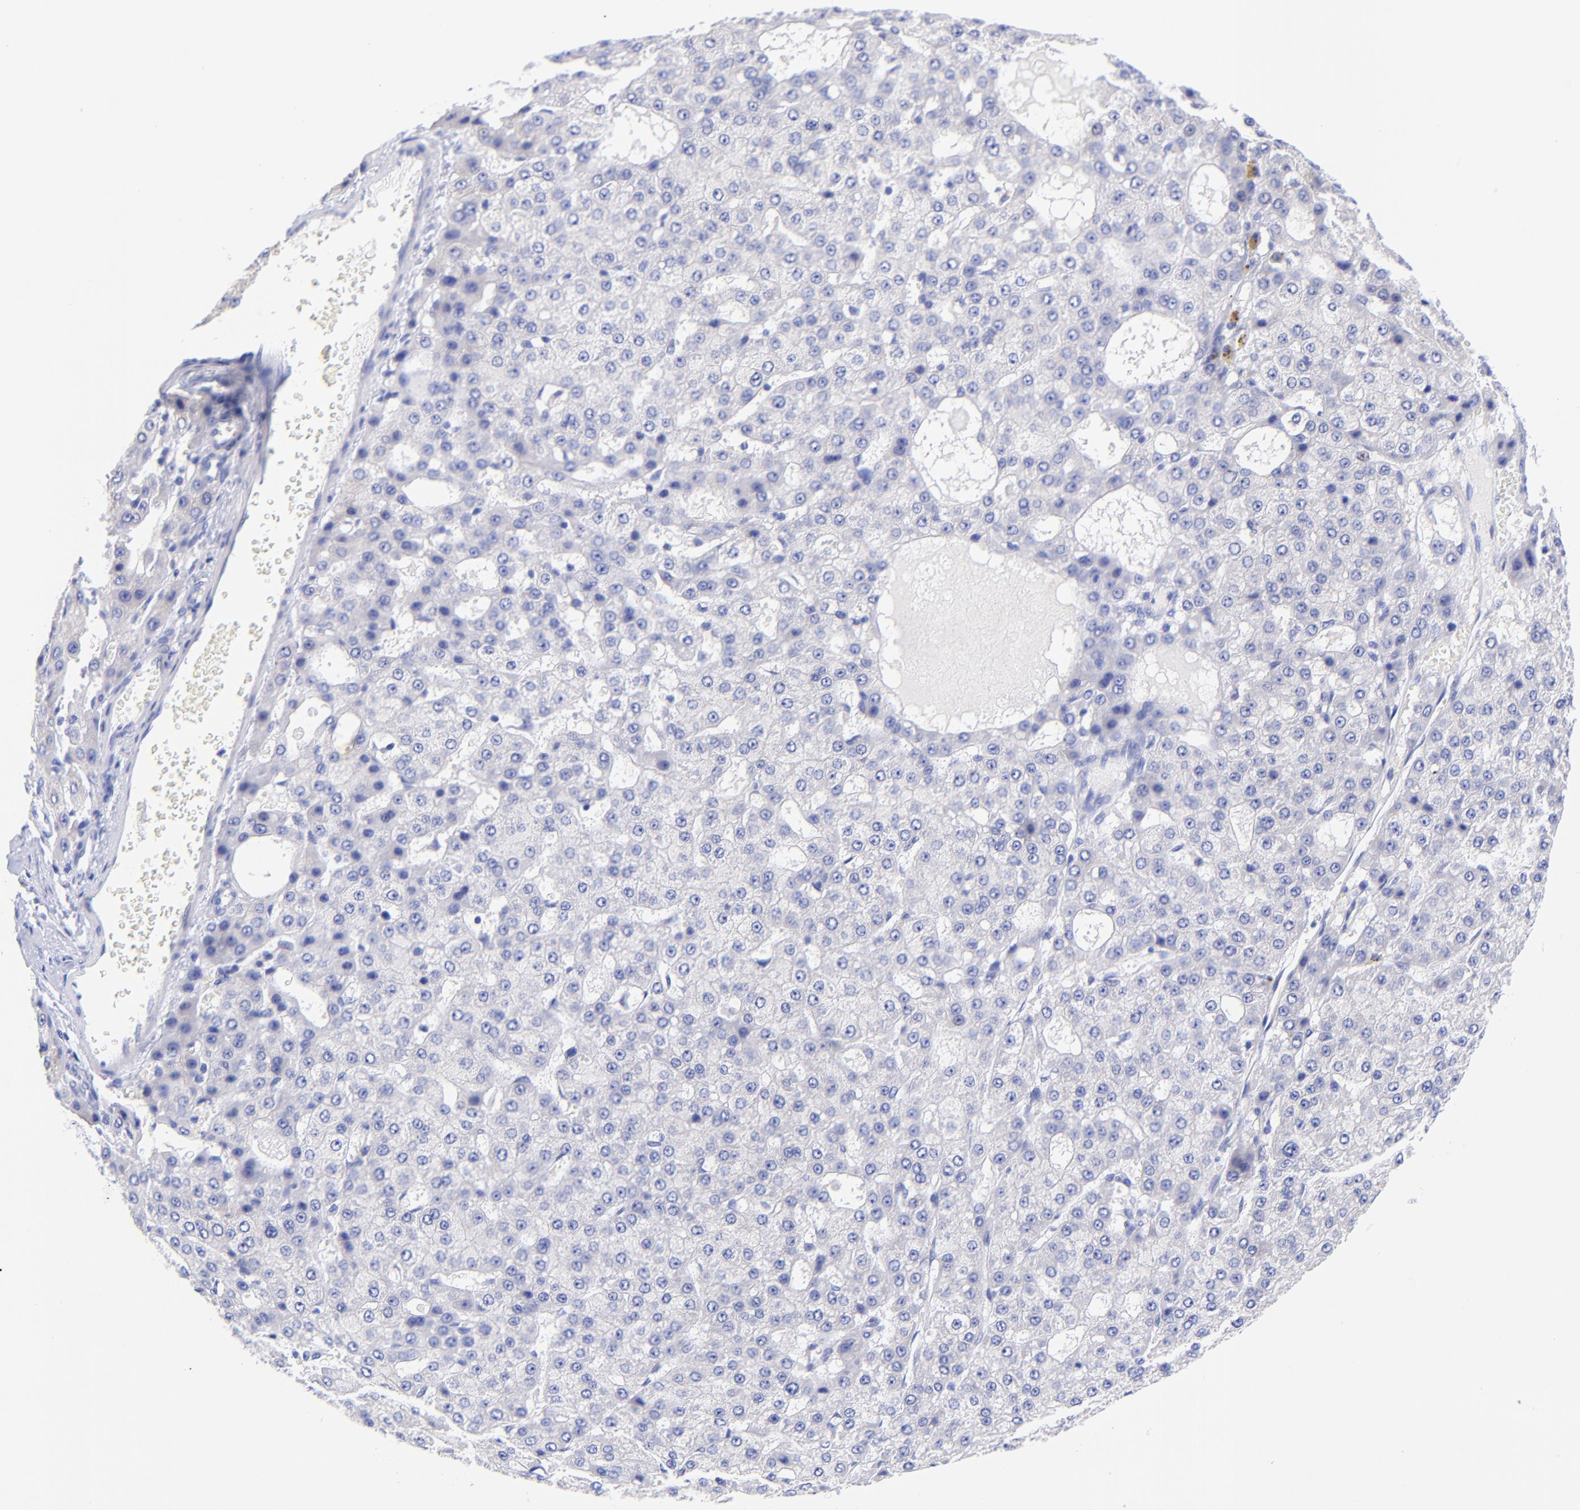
{"staining": {"intensity": "negative", "quantity": "none", "location": "none"}, "tissue": "liver cancer", "cell_type": "Tumor cells", "image_type": "cancer", "snomed": [{"axis": "morphology", "description": "Carcinoma, Hepatocellular, NOS"}, {"axis": "topography", "description": "Liver"}], "caption": "Hepatocellular carcinoma (liver) stained for a protein using immunohistochemistry (IHC) exhibits no staining tumor cells.", "gene": "GPHN", "patient": {"sex": "male", "age": 47}}